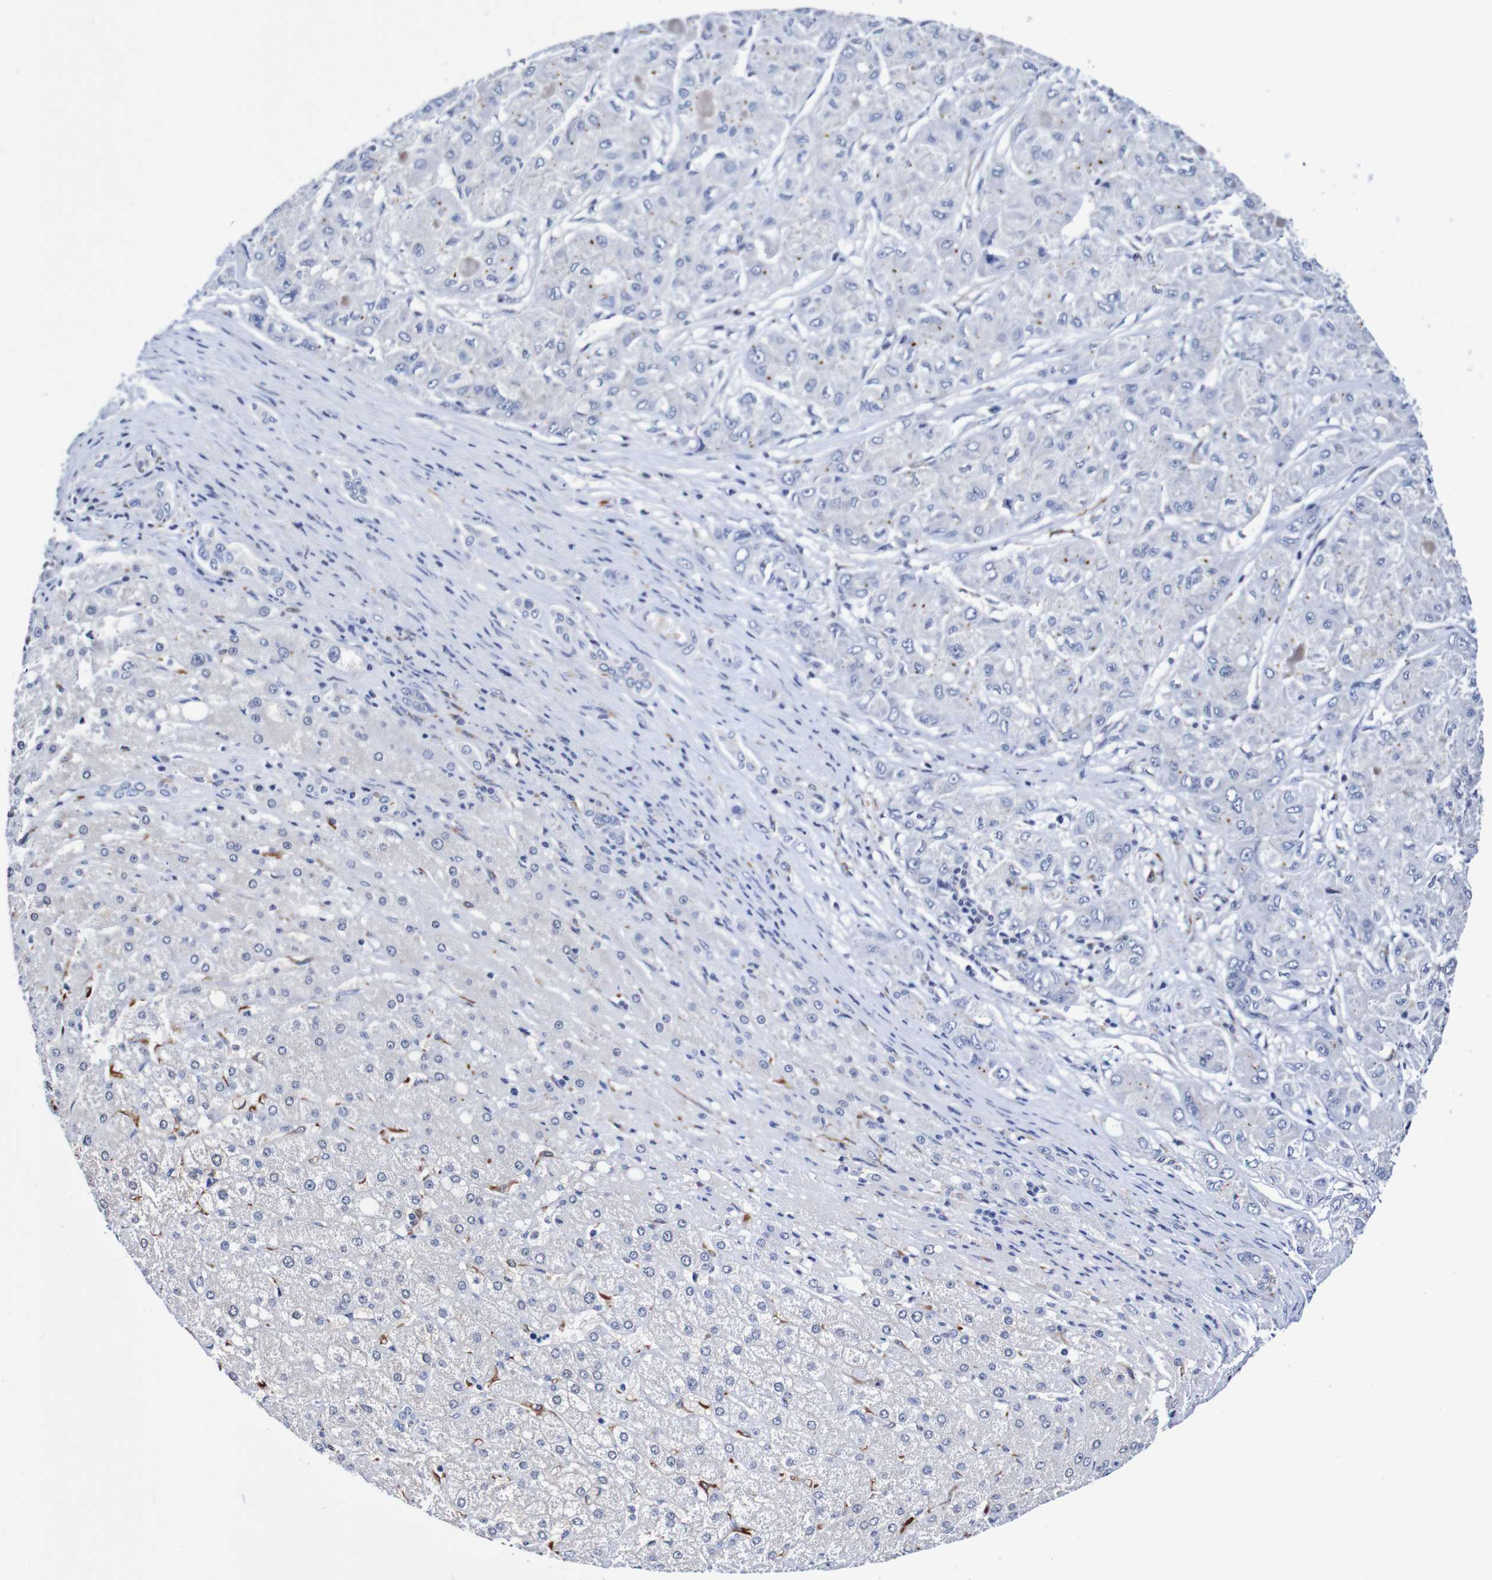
{"staining": {"intensity": "negative", "quantity": "none", "location": "none"}, "tissue": "liver cancer", "cell_type": "Tumor cells", "image_type": "cancer", "snomed": [{"axis": "morphology", "description": "Carcinoma, Hepatocellular, NOS"}, {"axis": "topography", "description": "Liver"}], "caption": "IHC of human liver cancer demonstrates no expression in tumor cells.", "gene": "SEZ6", "patient": {"sex": "male", "age": 80}}